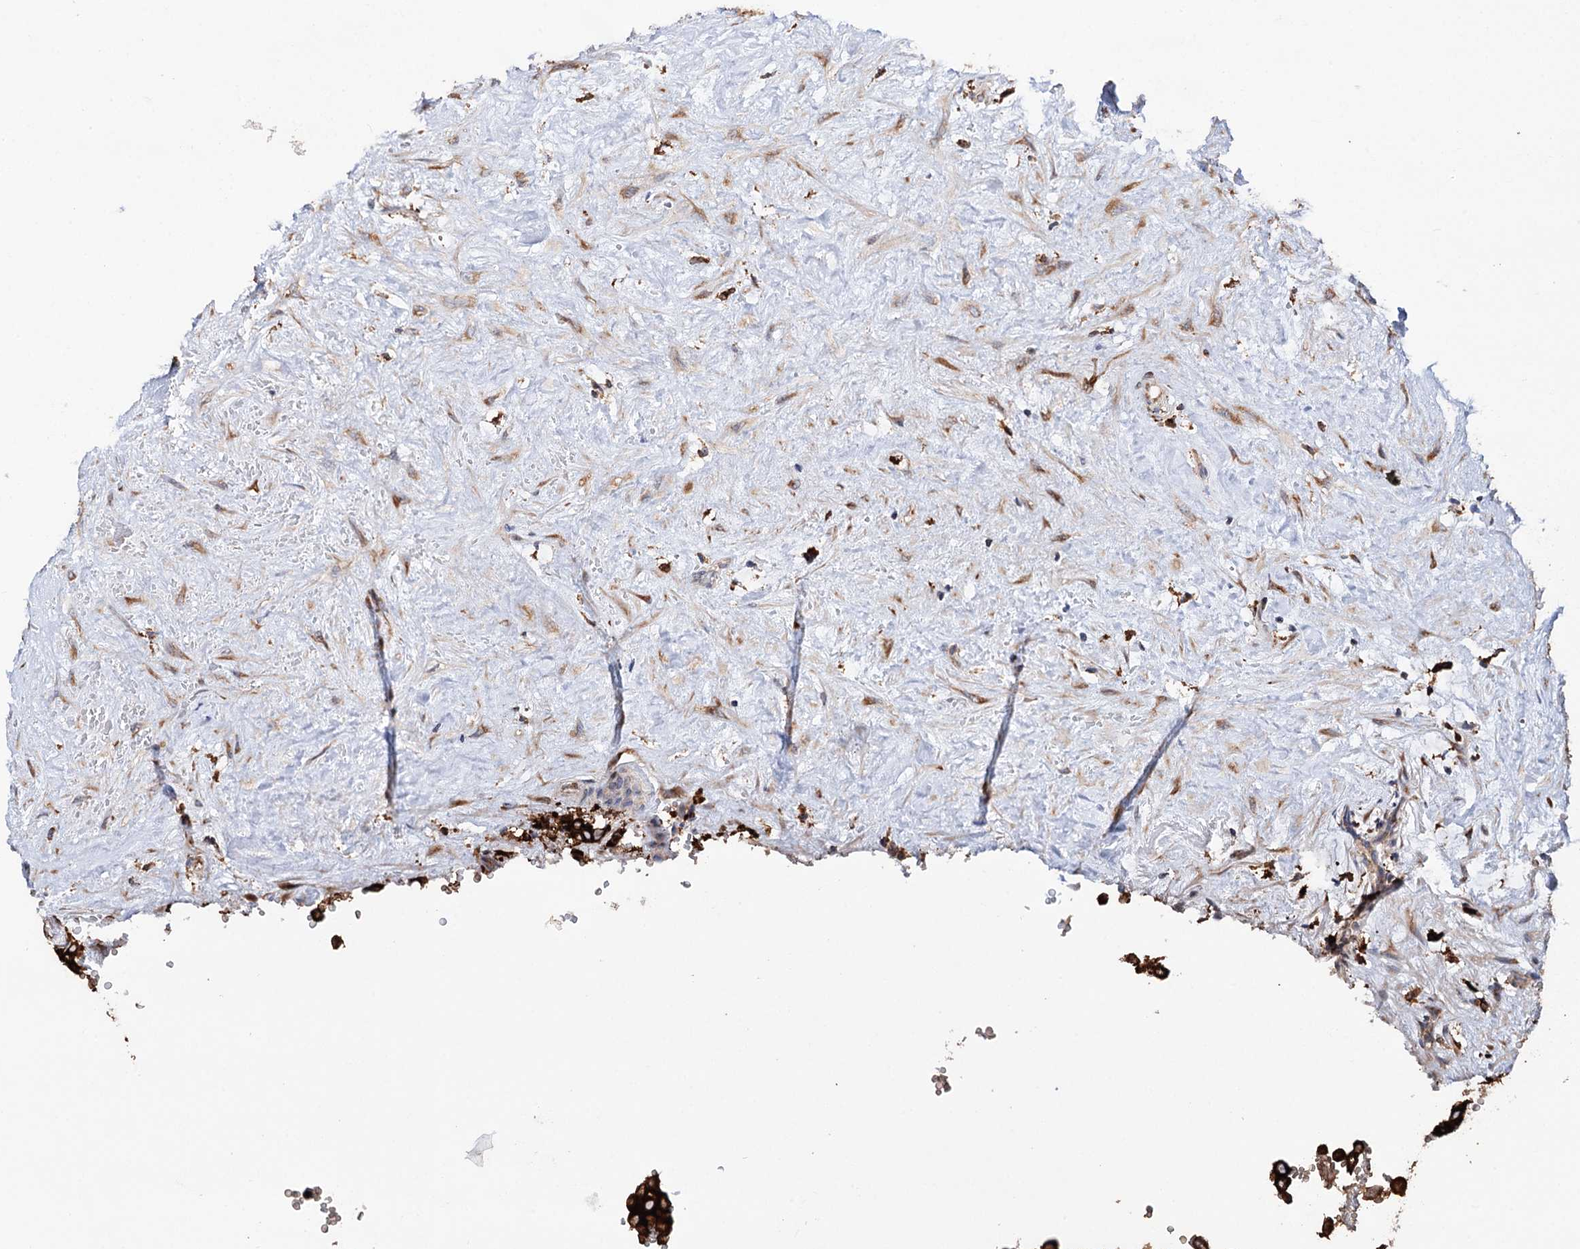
{"staining": {"intensity": "strong", "quantity": ">75%", "location": "cytoplasmic/membranous"}, "tissue": "testis cancer", "cell_type": "Tumor cells", "image_type": "cancer", "snomed": [{"axis": "morphology", "description": "Seminoma, NOS"}, {"axis": "topography", "description": "Testis"}], "caption": "Immunohistochemical staining of testis cancer shows high levels of strong cytoplasmic/membranous expression in approximately >75% of tumor cells. (DAB (3,3'-diaminobenzidine) IHC with brightfield microscopy, high magnification).", "gene": "ERP29", "patient": {"sex": "male", "age": 71}}